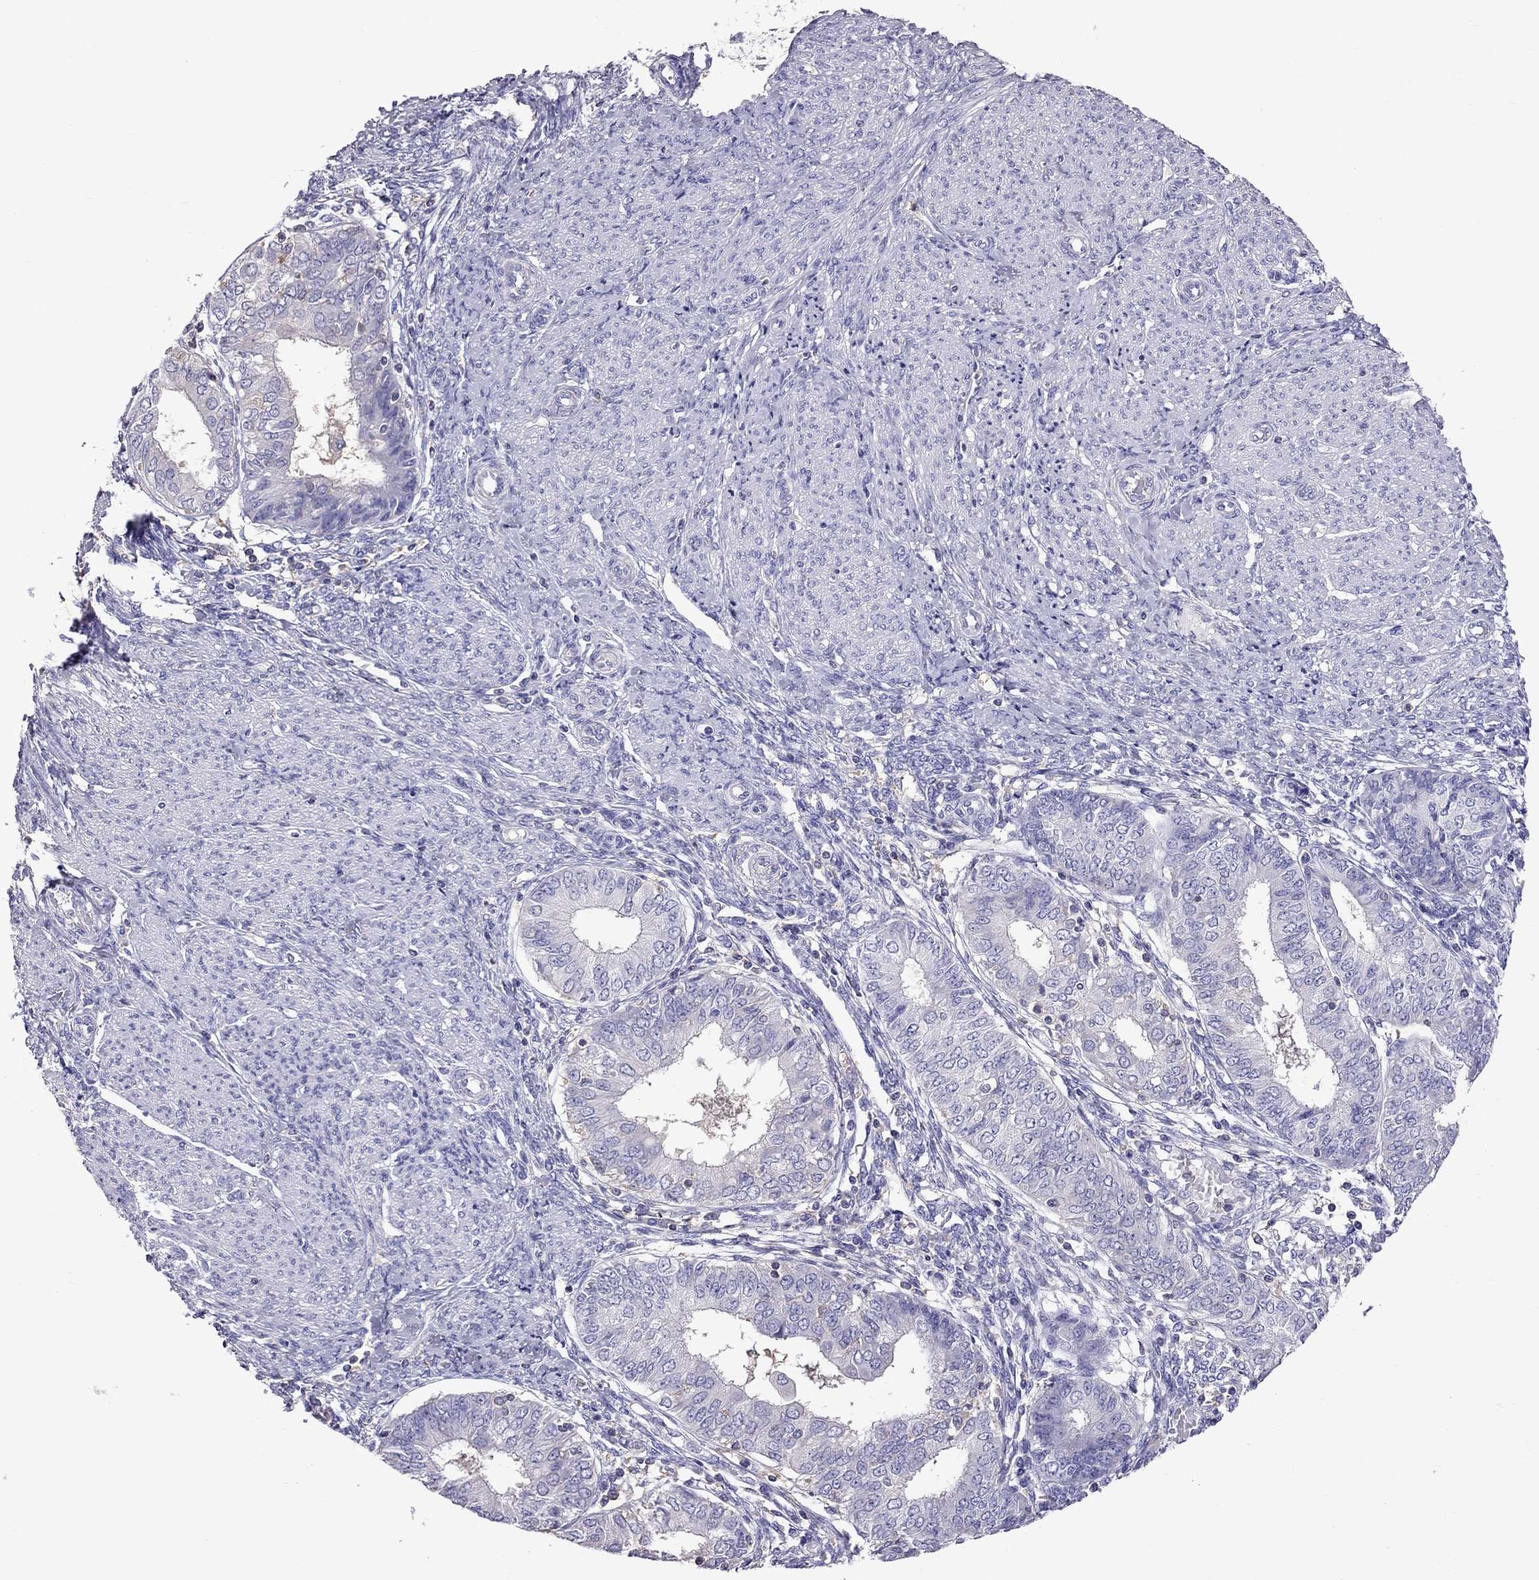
{"staining": {"intensity": "negative", "quantity": "none", "location": "none"}, "tissue": "endometrial cancer", "cell_type": "Tumor cells", "image_type": "cancer", "snomed": [{"axis": "morphology", "description": "Adenocarcinoma, NOS"}, {"axis": "topography", "description": "Endometrium"}], "caption": "Endometrial adenocarcinoma stained for a protein using immunohistochemistry (IHC) demonstrates no expression tumor cells.", "gene": "TEX22", "patient": {"sex": "female", "age": 68}}